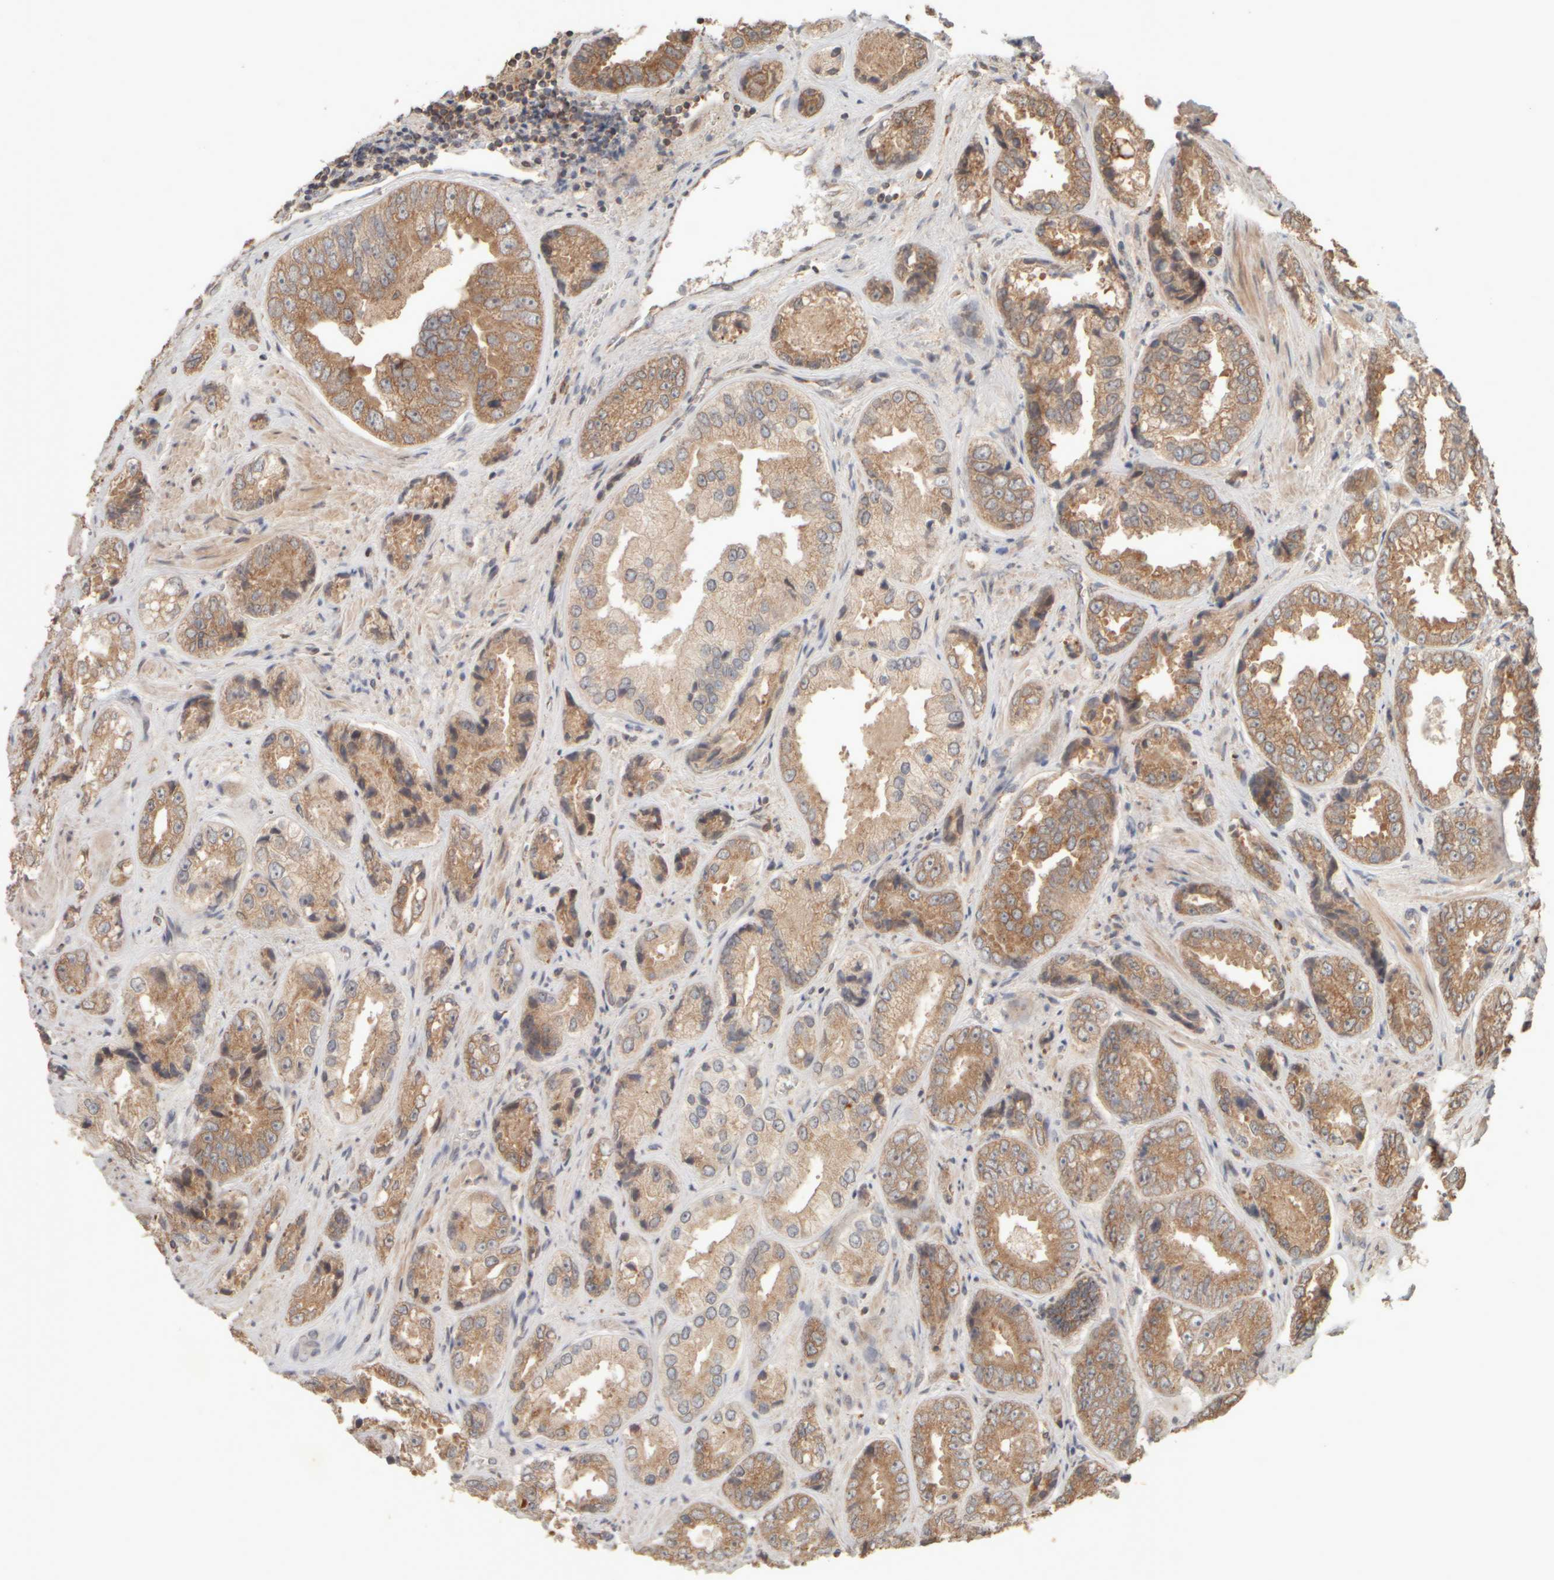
{"staining": {"intensity": "moderate", "quantity": ">75%", "location": "cytoplasmic/membranous"}, "tissue": "prostate cancer", "cell_type": "Tumor cells", "image_type": "cancer", "snomed": [{"axis": "morphology", "description": "Adenocarcinoma, High grade"}, {"axis": "topography", "description": "Prostate"}], "caption": "DAB immunohistochemical staining of prostate high-grade adenocarcinoma exhibits moderate cytoplasmic/membranous protein staining in approximately >75% of tumor cells.", "gene": "EIF2B3", "patient": {"sex": "male", "age": 61}}